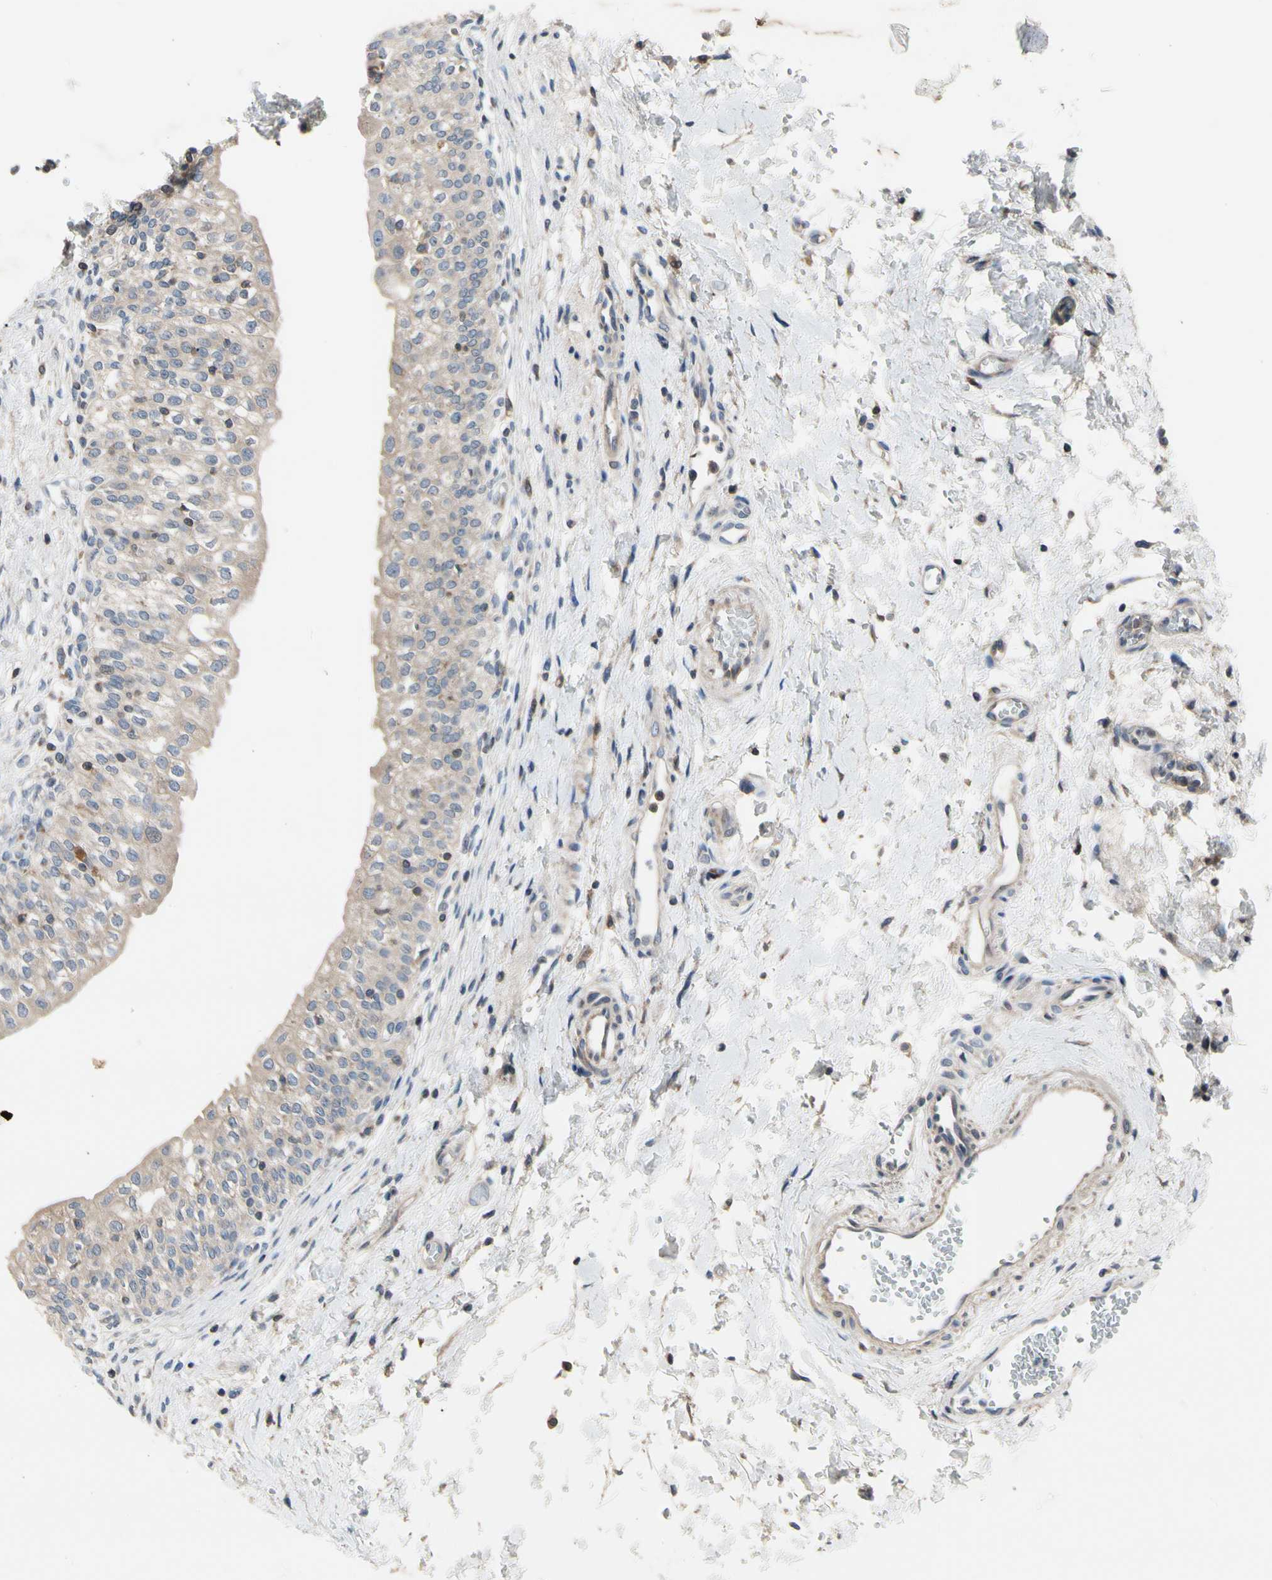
{"staining": {"intensity": "weak", "quantity": ">75%", "location": "cytoplasmic/membranous"}, "tissue": "urinary bladder", "cell_type": "Urothelial cells", "image_type": "normal", "snomed": [{"axis": "morphology", "description": "Normal tissue, NOS"}, {"axis": "topography", "description": "Urinary bladder"}], "caption": "Immunohistochemical staining of unremarkable human urinary bladder demonstrates low levels of weak cytoplasmic/membranous positivity in about >75% of urothelial cells. The staining was performed using DAB (3,3'-diaminobenzidine), with brown indicating positive protein expression. Nuclei are stained blue with hematoxylin.", "gene": "MMEL1", "patient": {"sex": "male", "age": 55}}